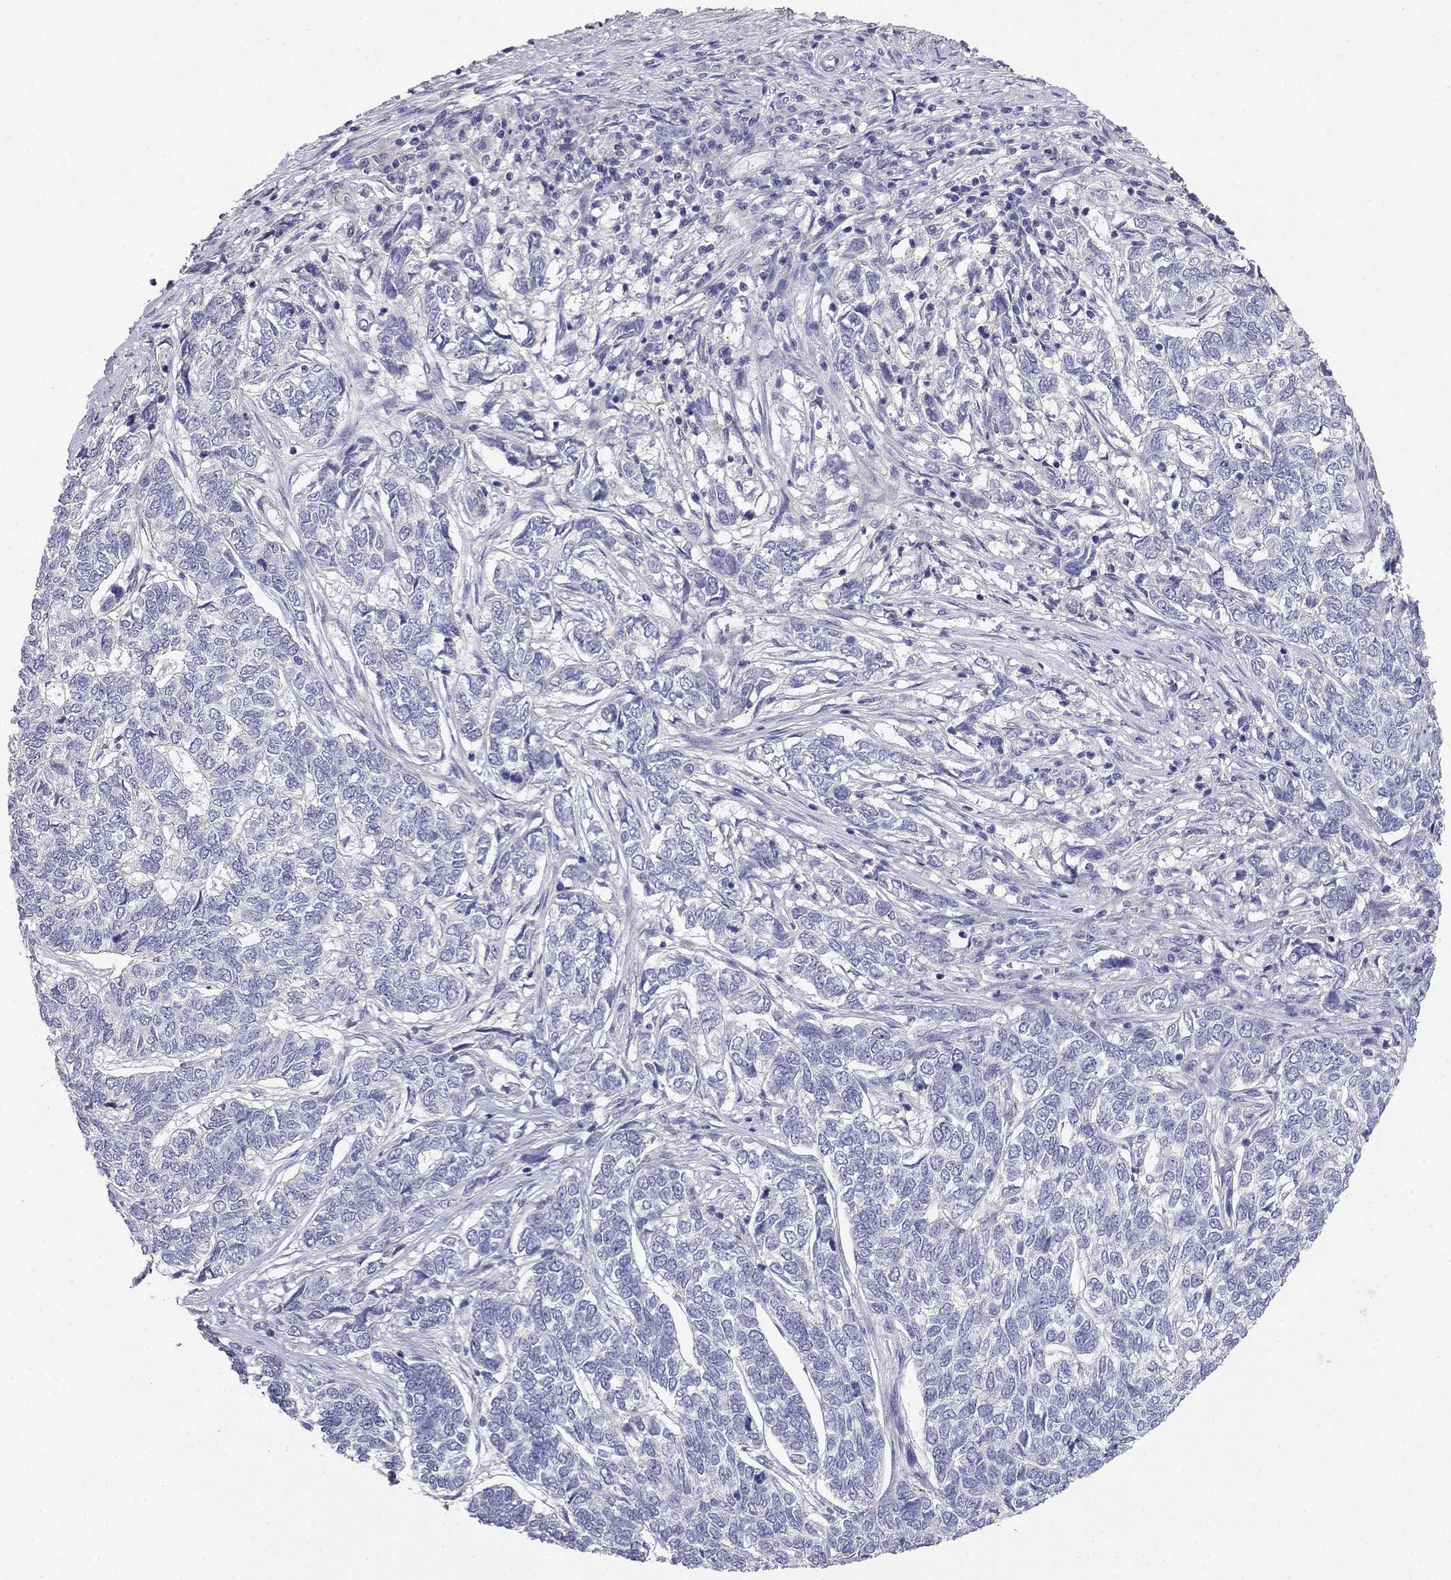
{"staining": {"intensity": "negative", "quantity": "none", "location": "none"}, "tissue": "skin cancer", "cell_type": "Tumor cells", "image_type": "cancer", "snomed": [{"axis": "morphology", "description": "Basal cell carcinoma"}, {"axis": "topography", "description": "Skin"}], "caption": "Skin cancer (basal cell carcinoma) was stained to show a protein in brown. There is no significant staining in tumor cells.", "gene": "LY6H", "patient": {"sex": "female", "age": 65}}